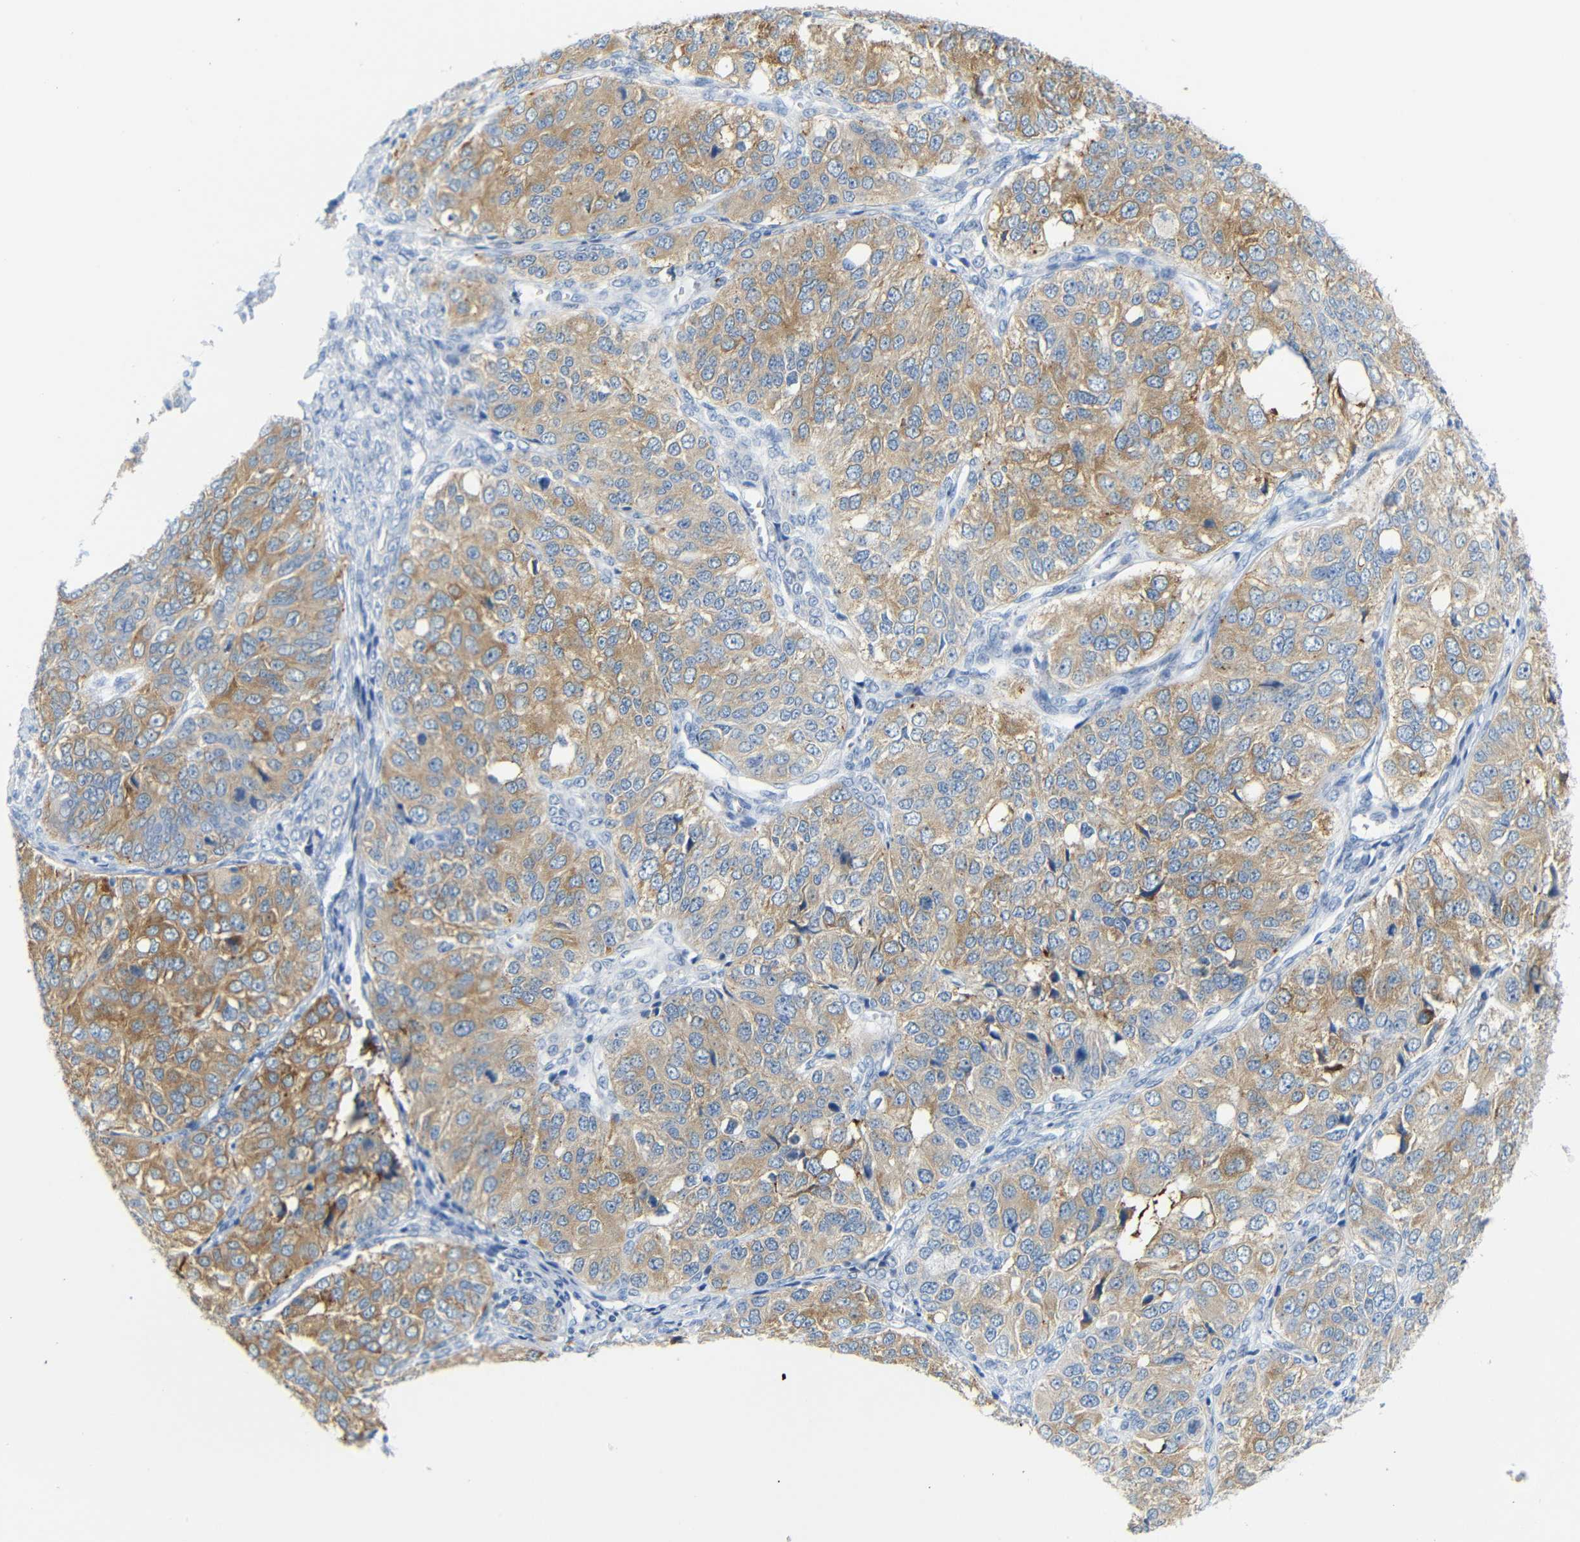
{"staining": {"intensity": "moderate", "quantity": "25%-75%", "location": "cytoplasmic/membranous"}, "tissue": "ovarian cancer", "cell_type": "Tumor cells", "image_type": "cancer", "snomed": [{"axis": "morphology", "description": "Carcinoma, endometroid"}, {"axis": "topography", "description": "Ovary"}], "caption": "Human endometroid carcinoma (ovarian) stained for a protein (brown) reveals moderate cytoplasmic/membranous positive positivity in approximately 25%-75% of tumor cells.", "gene": "FCRL1", "patient": {"sex": "female", "age": 51}}